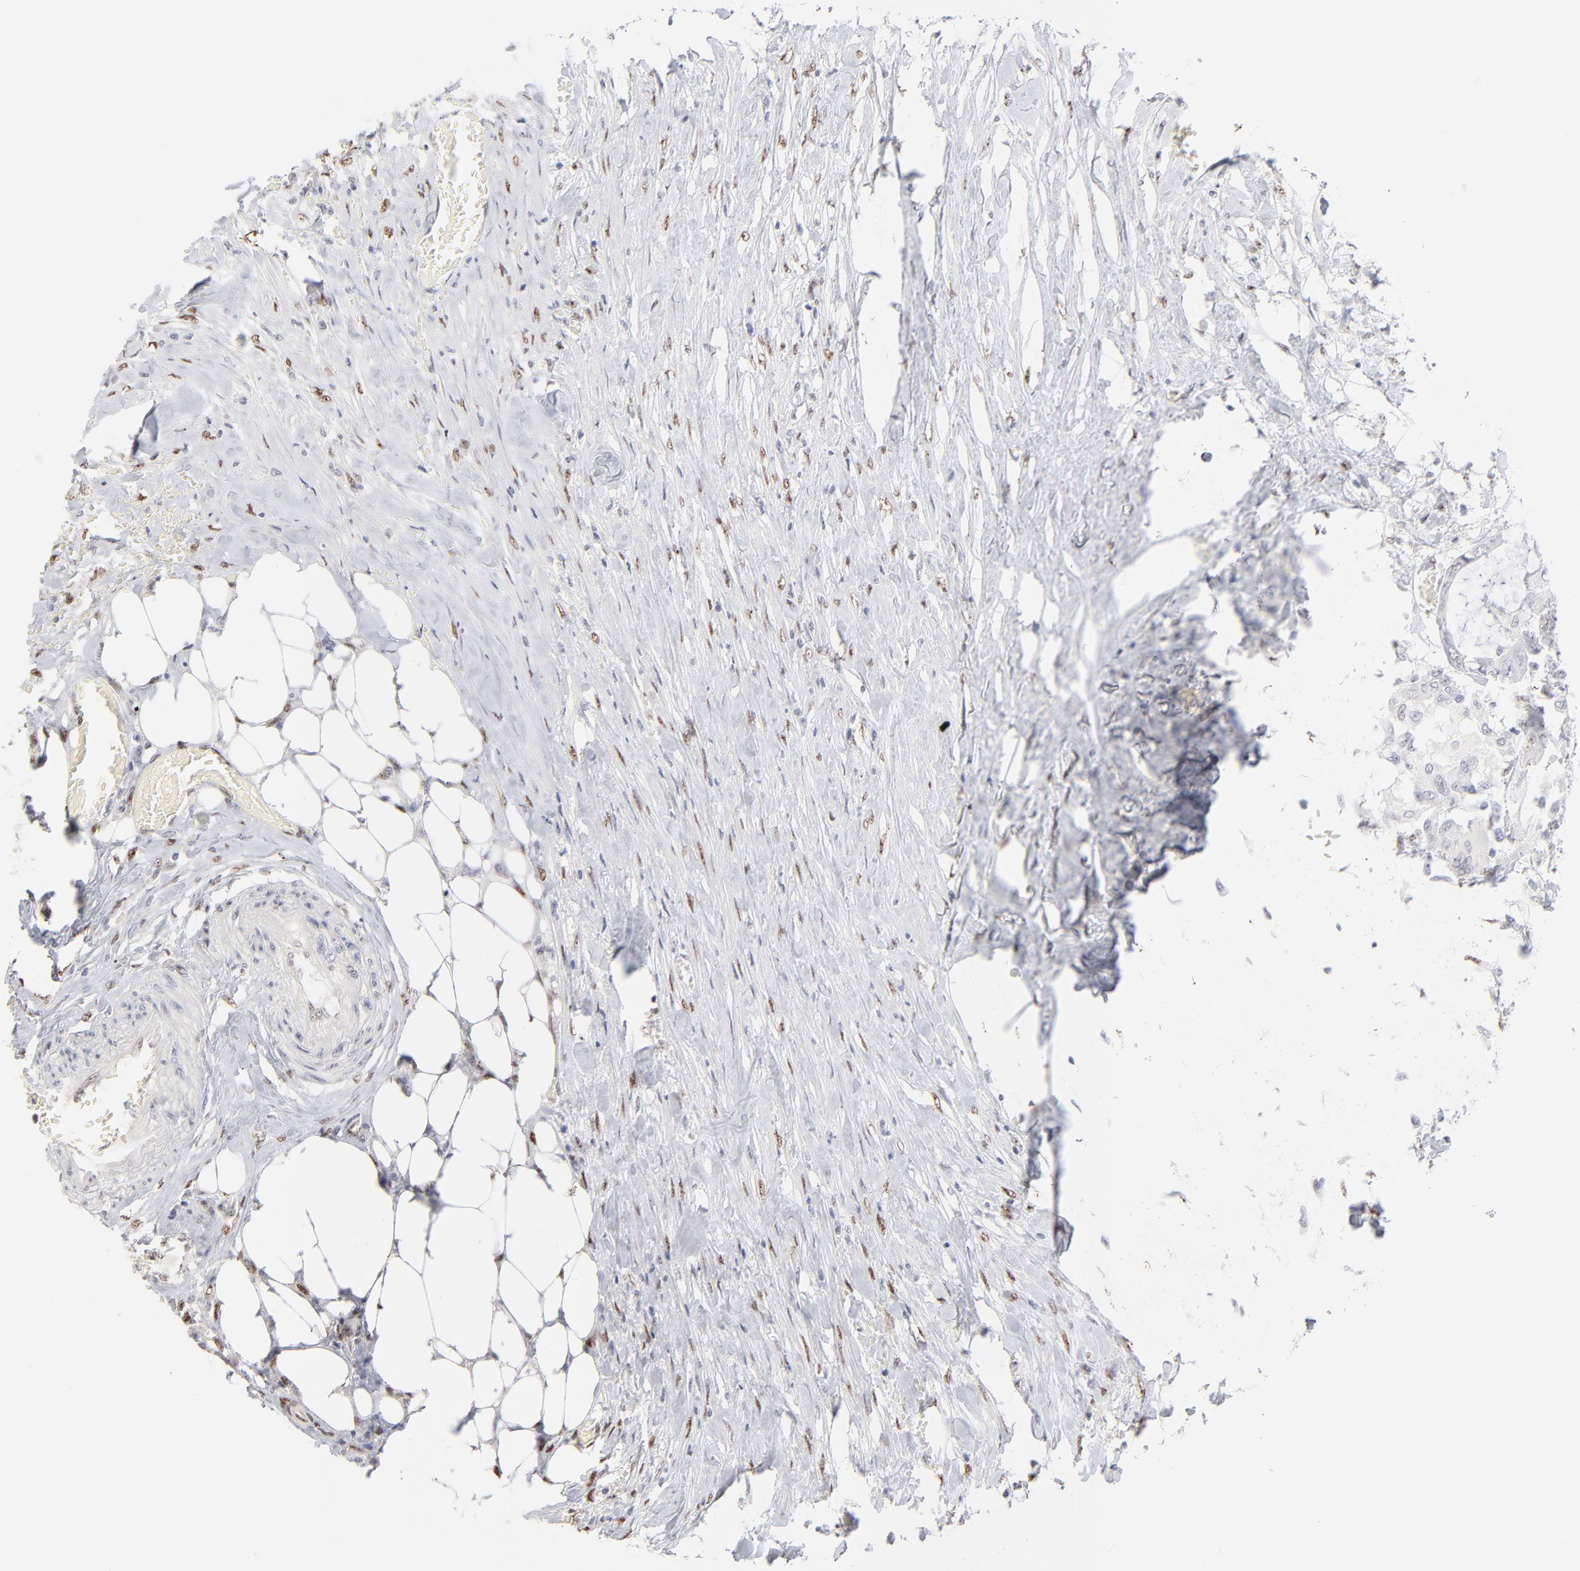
{"staining": {"intensity": "negative", "quantity": "none", "location": "none"}, "tissue": "colorectal cancer", "cell_type": "Tumor cells", "image_type": "cancer", "snomed": [{"axis": "morphology", "description": "Normal tissue, NOS"}, {"axis": "morphology", "description": "Adenocarcinoma, NOS"}, {"axis": "topography", "description": "Rectum"}, {"axis": "topography", "description": "Peripheral nerve tissue"}], "caption": "An image of colorectal cancer (adenocarcinoma) stained for a protein demonstrates no brown staining in tumor cells. (DAB (3,3'-diaminobenzidine) immunohistochemistry, high magnification).", "gene": "STAT3", "patient": {"sex": "female", "age": 77}}